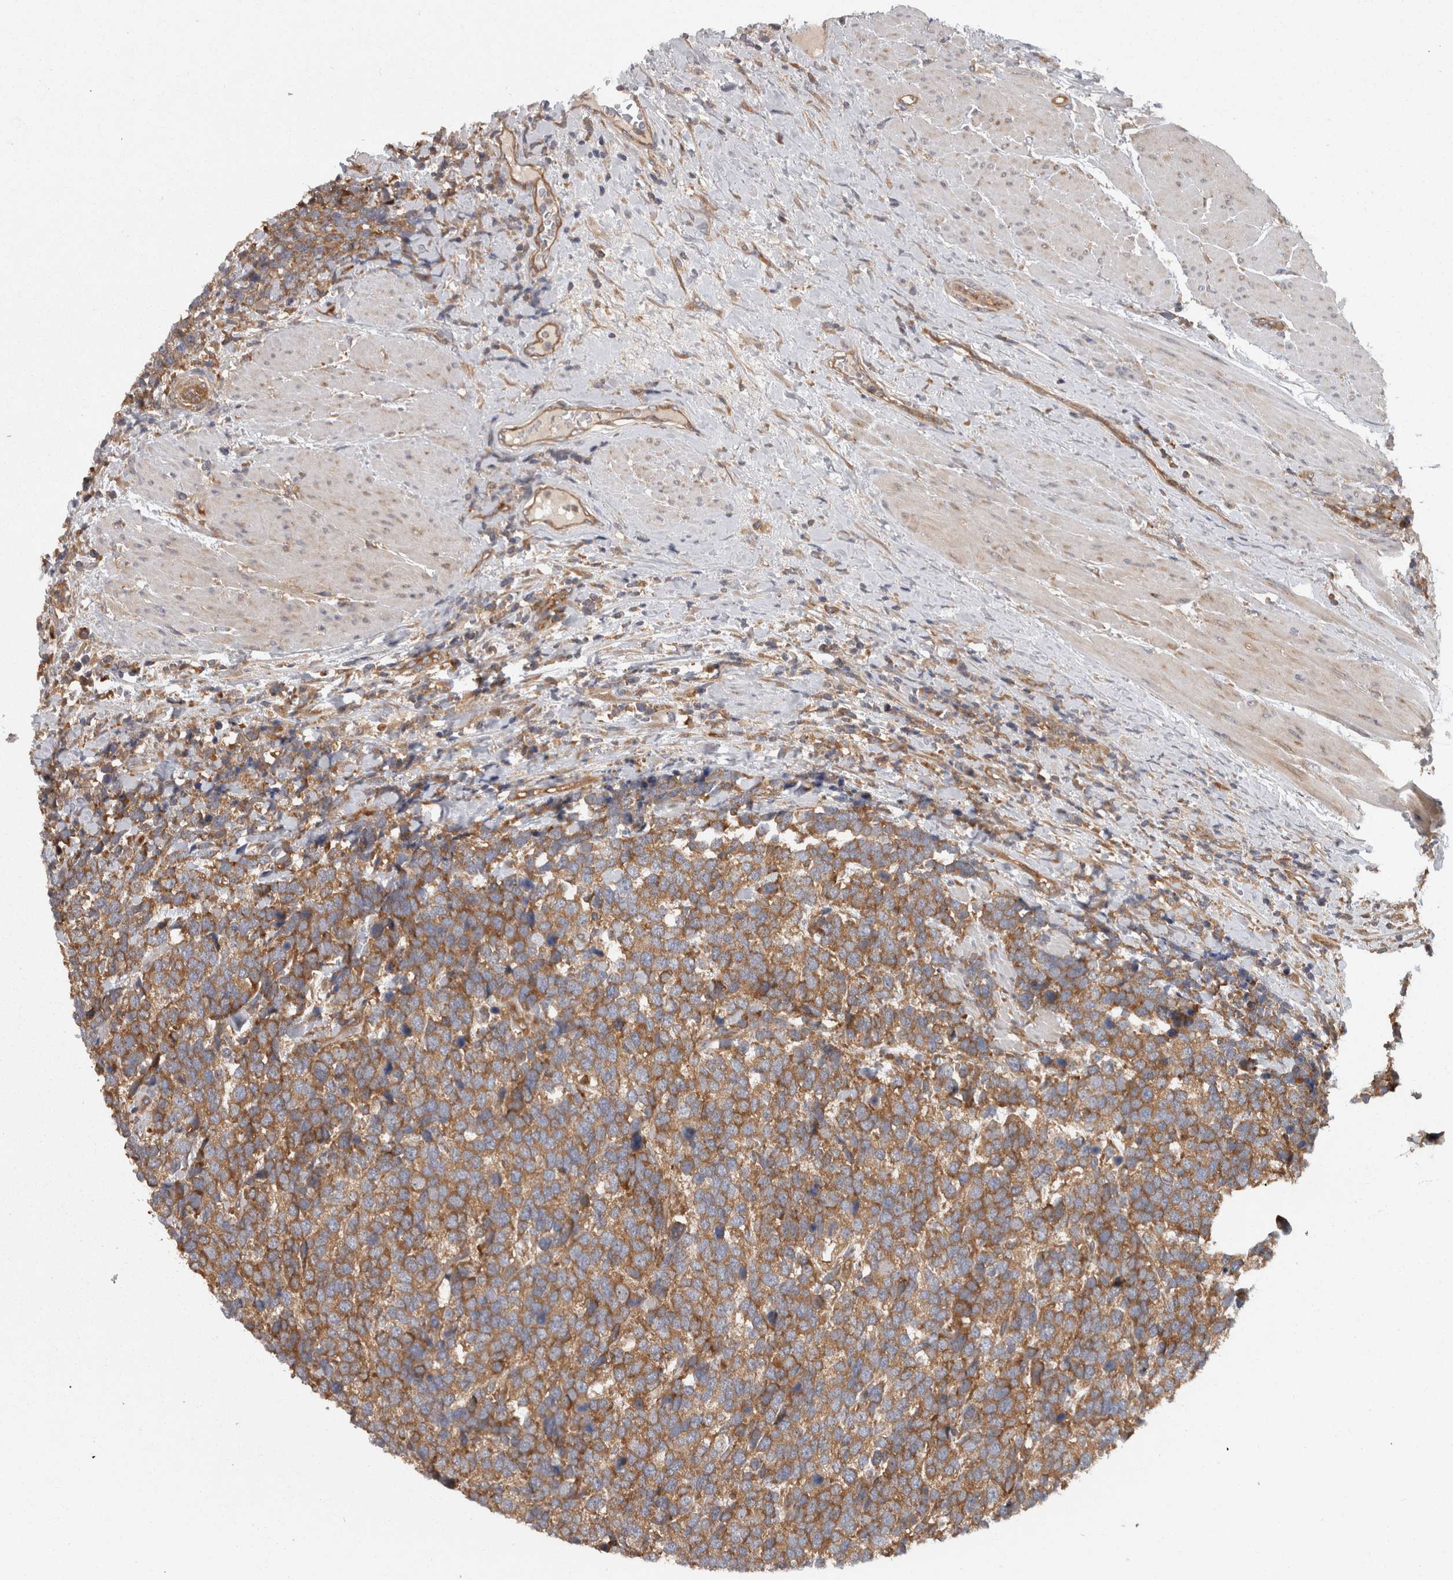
{"staining": {"intensity": "strong", "quantity": ">75%", "location": "cytoplasmic/membranous"}, "tissue": "urothelial cancer", "cell_type": "Tumor cells", "image_type": "cancer", "snomed": [{"axis": "morphology", "description": "Urothelial carcinoma, High grade"}, {"axis": "topography", "description": "Urinary bladder"}], "caption": "This histopathology image demonstrates IHC staining of human urothelial cancer, with high strong cytoplasmic/membranous expression in about >75% of tumor cells.", "gene": "SMCR8", "patient": {"sex": "female", "age": 82}}